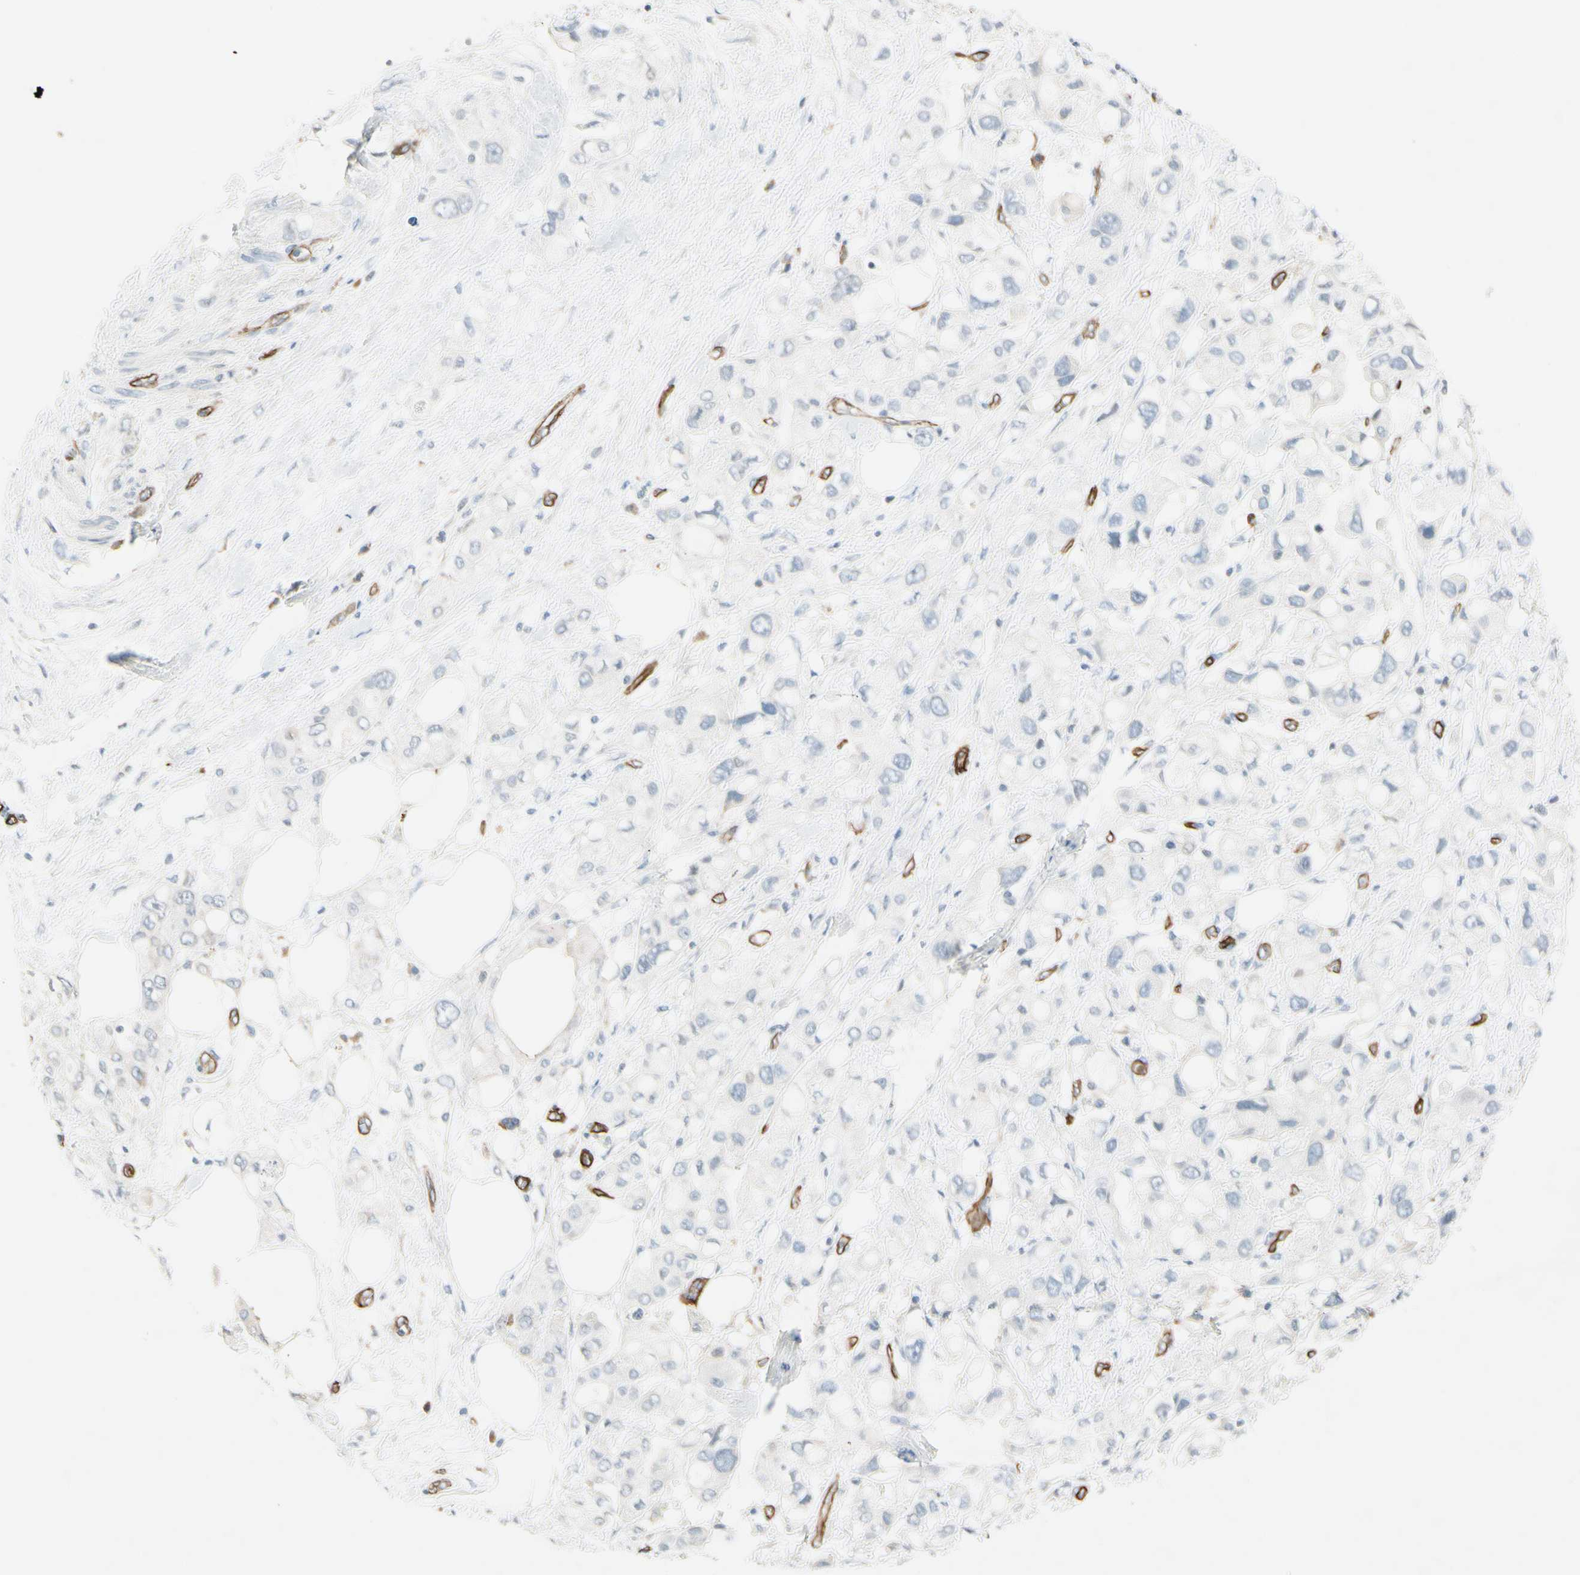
{"staining": {"intensity": "negative", "quantity": "none", "location": "none"}, "tissue": "pancreatic cancer", "cell_type": "Tumor cells", "image_type": "cancer", "snomed": [{"axis": "morphology", "description": "Adenocarcinoma, NOS"}, {"axis": "topography", "description": "Pancreas"}], "caption": "Tumor cells show no significant protein positivity in adenocarcinoma (pancreatic).", "gene": "CD93", "patient": {"sex": "female", "age": 56}}